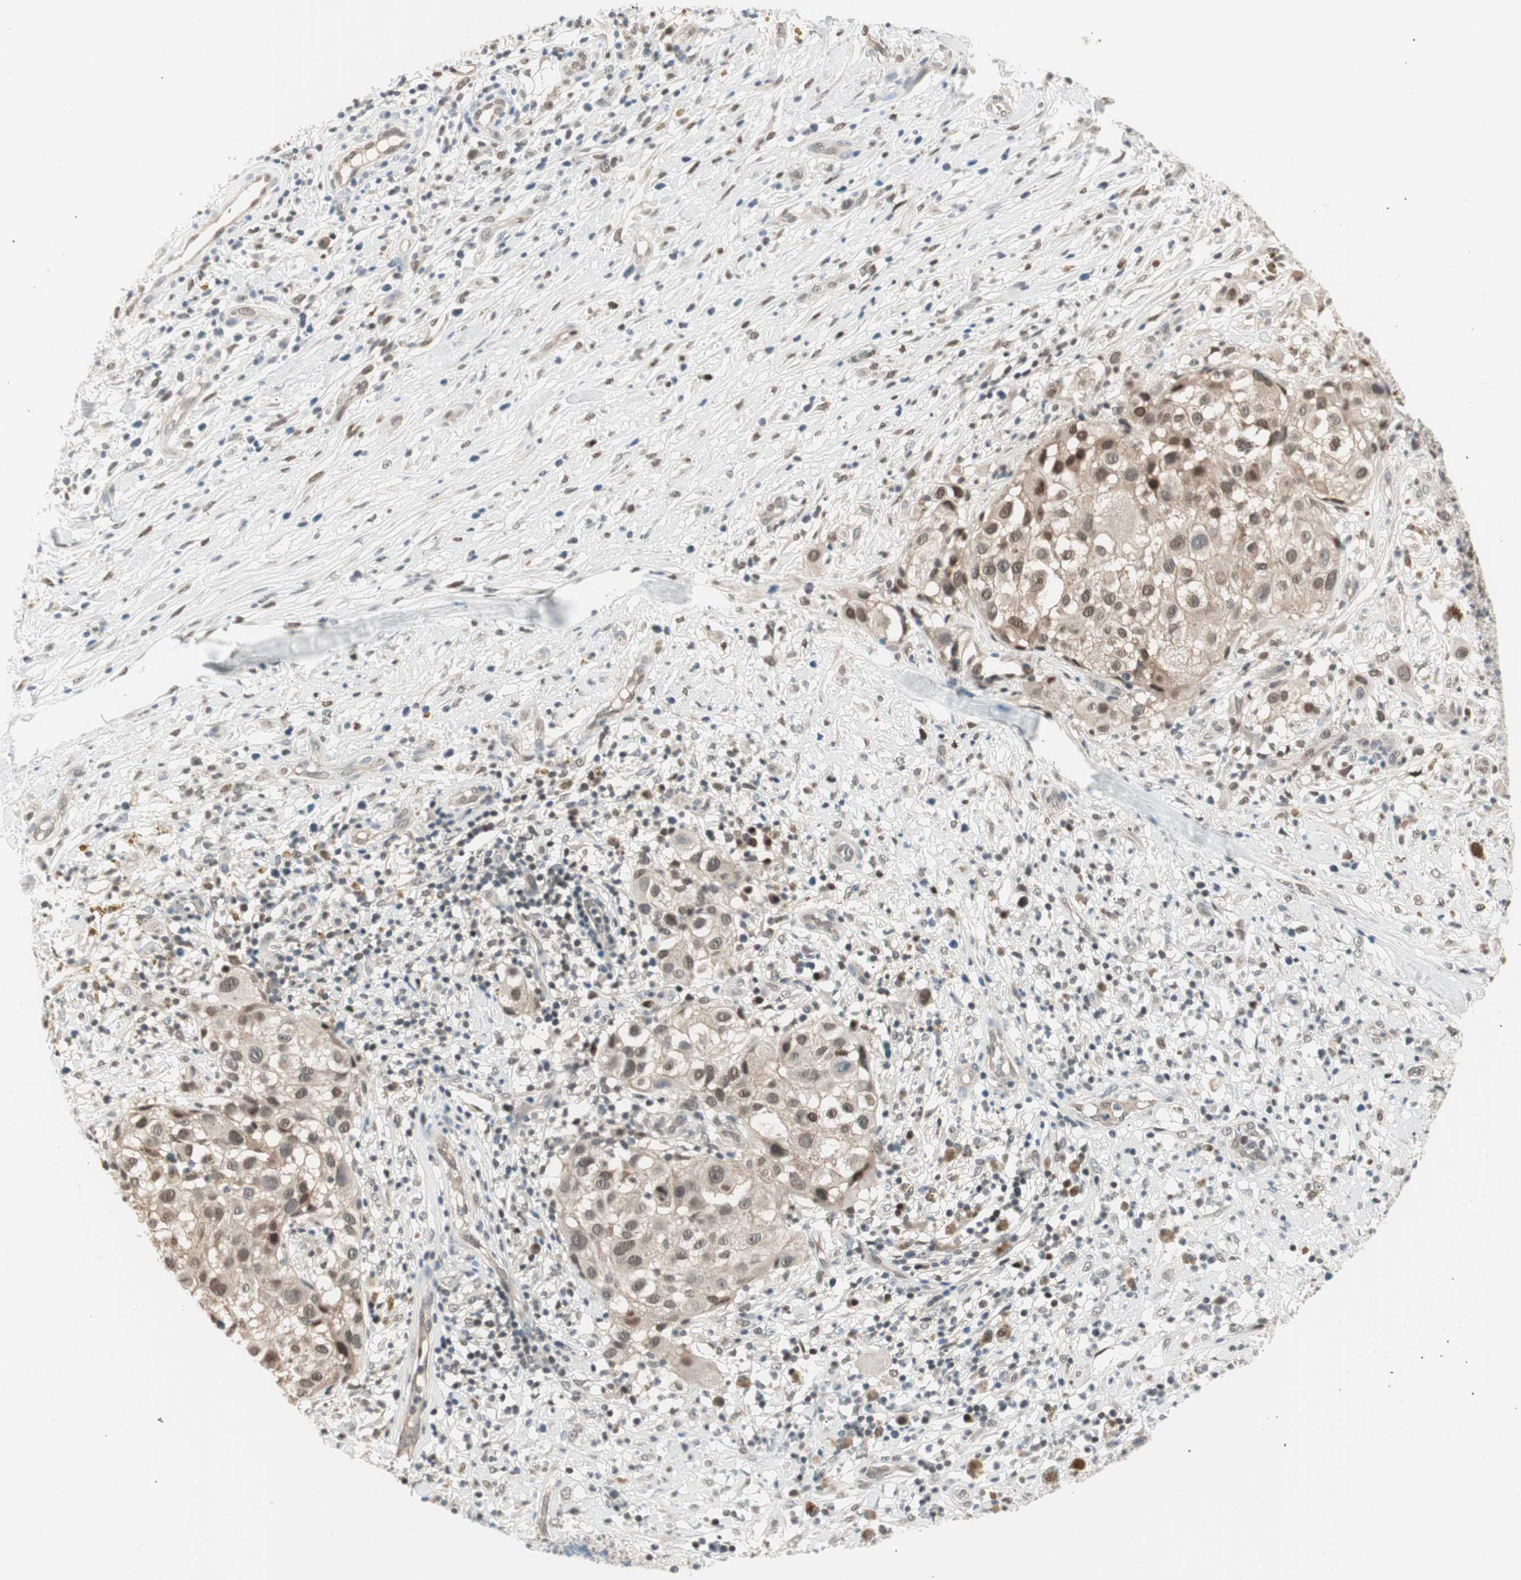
{"staining": {"intensity": "weak", "quantity": ">75%", "location": "cytoplasmic/membranous"}, "tissue": "melanoma", "cell_type": "Tumor cells", "image_type": "cancer", "snomed": [{"axis": "morphology", "description": "Necrosis, NOS"}, {"axis": "morphology", "description": "Malignant melanoma, NOS"}, {"axis": "topography", "description": "Skin"}], "caption": "The micrograph reveals immunohistochemical staining of malignant melanoma. There is weak cytoplasmic/membranous expression is seen in approximately >75% of tumor cells. Nuclei are stained in blue.", "gene": "LONP2", "patient": {"sex": "female", "age": 87}}